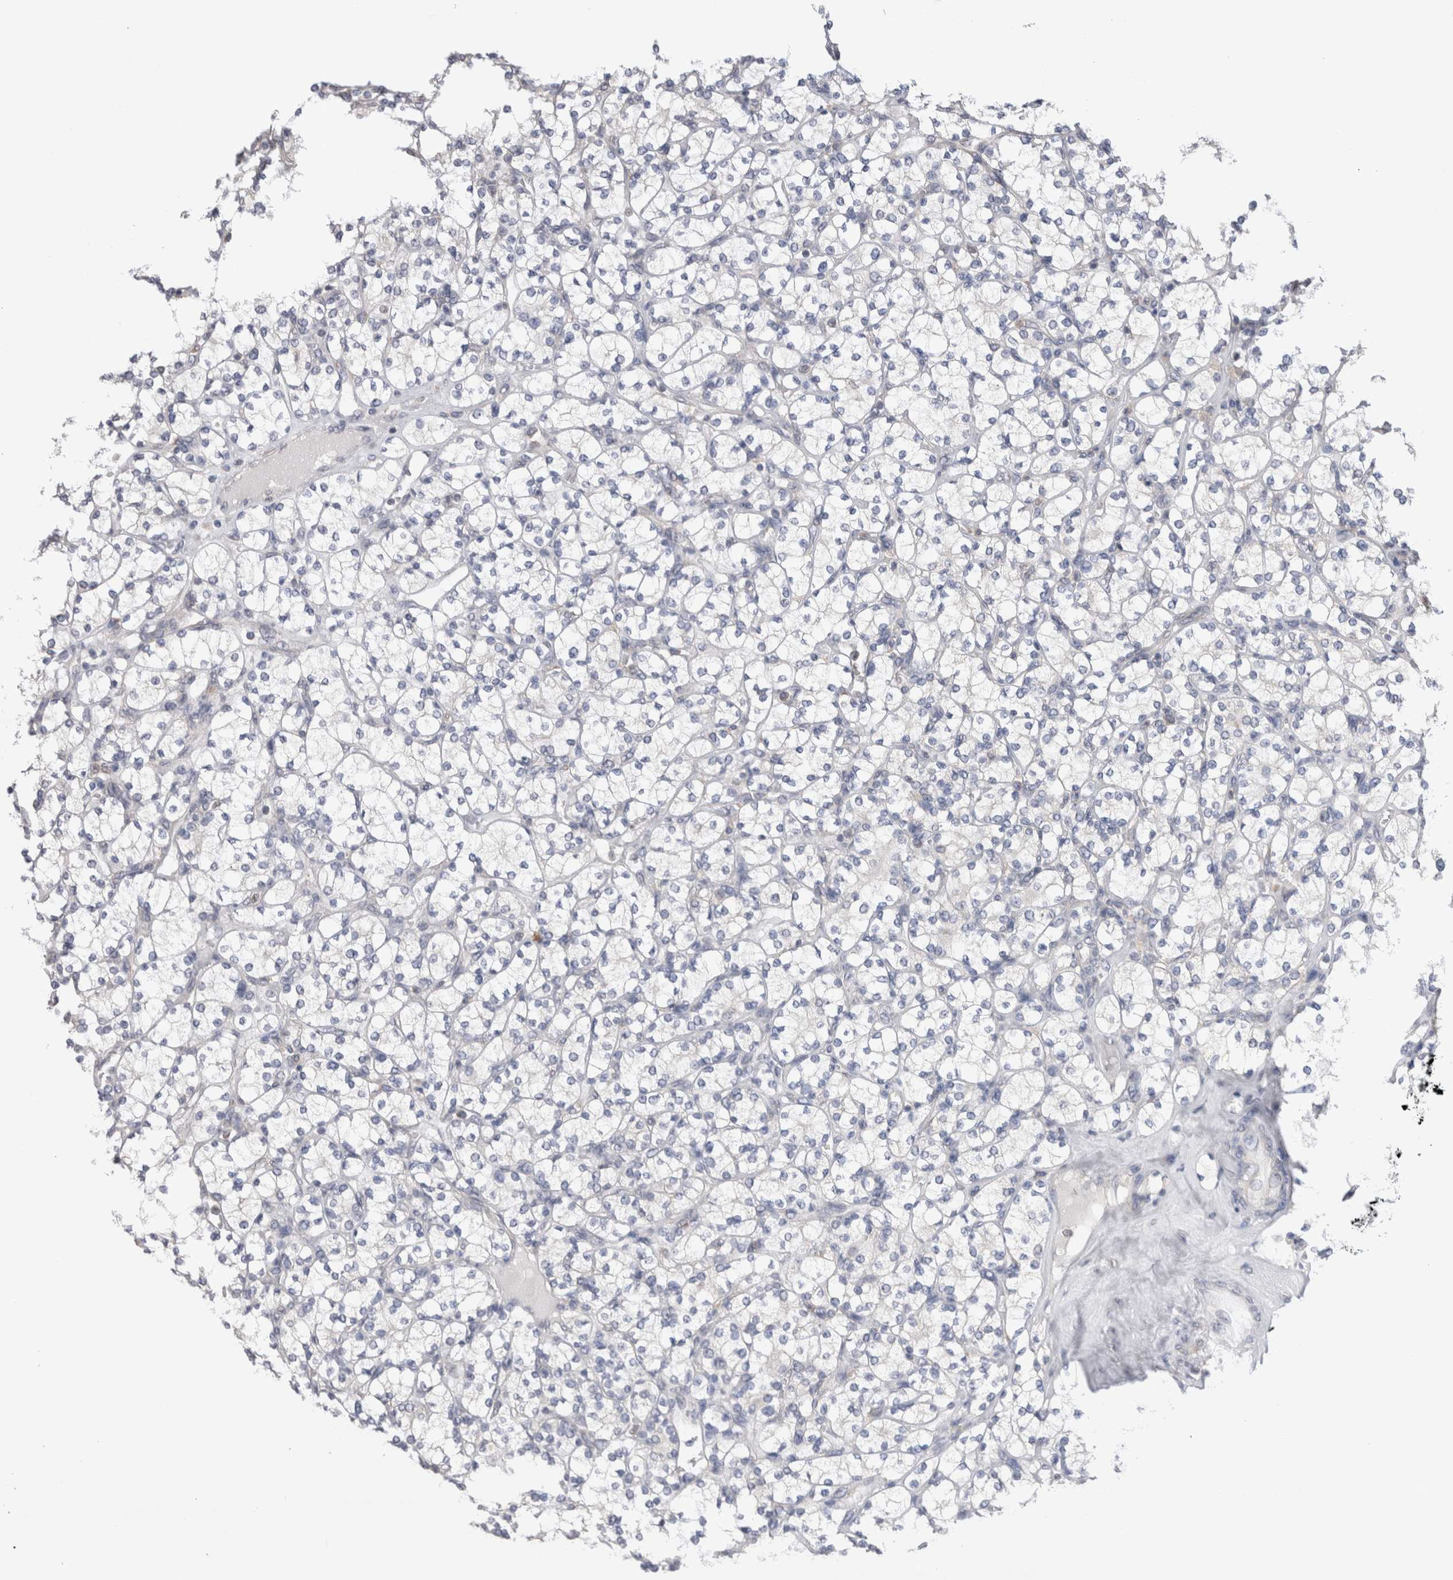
{"staining": {"intensity": "negative", "quantity": "none", "location": "none"}, "tissue": "renal cancer", "cell_type": "Tumor cells", "image_type": "cancer", "snomed": [{"axis": "morphology", "description": "Adenocarcinoma, NOS"}, {"axis": "topography", "description": "Kidney"}], "caption": "Immunohistochemical staining of adenocarcinoma (renal) demonstrates no significant staining in tumor cells. (Stains: DAB (3,3'-diaminobenzidine) immunohistochemistry (IHC) with hematoxylin counter stain, Microscopy: brightfield microscopy at high magnification).", "gene": "VCPIP1", "patient": {"sex": "male", "age": 77}}